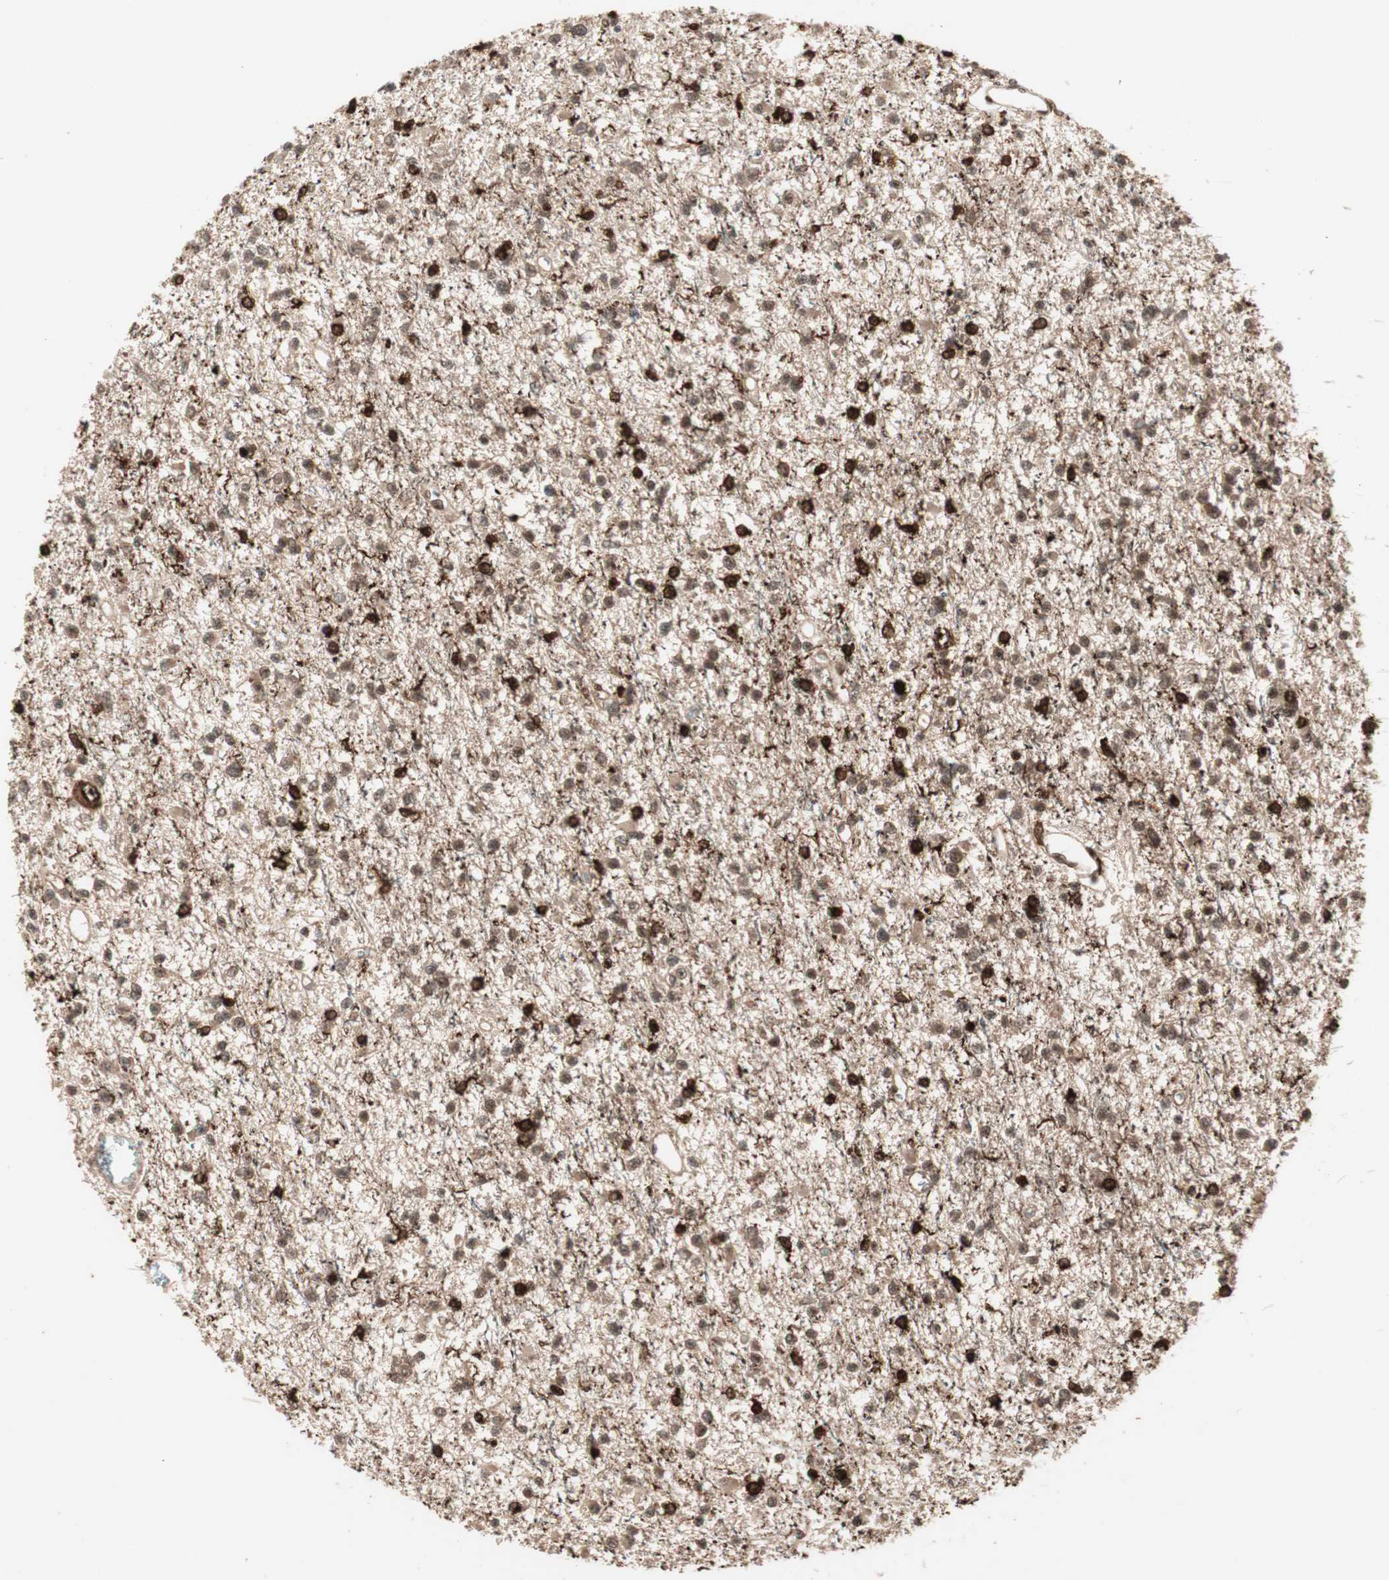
{"staining": {"intensity": "moderate", "quantity": ">75%", "location": "cytoplasmic/membranous,nuclear"}, "tissue": "glioma", "cell_type": "Tumor cells", "image_type": "cancer", "snomed": [{"axis": "morphology", "description": "Glioma, malignant, Low grade"}, {"axis": "topography", "description": "Brain"}], "caption": "A brown stain labels moderate cytoplasmic/membranous and nuclear expression of a protein in malignant glioma (low-grade) tumor cells.", "gene": "BIN1", "patient": {"sex": "female", "age": 22}}